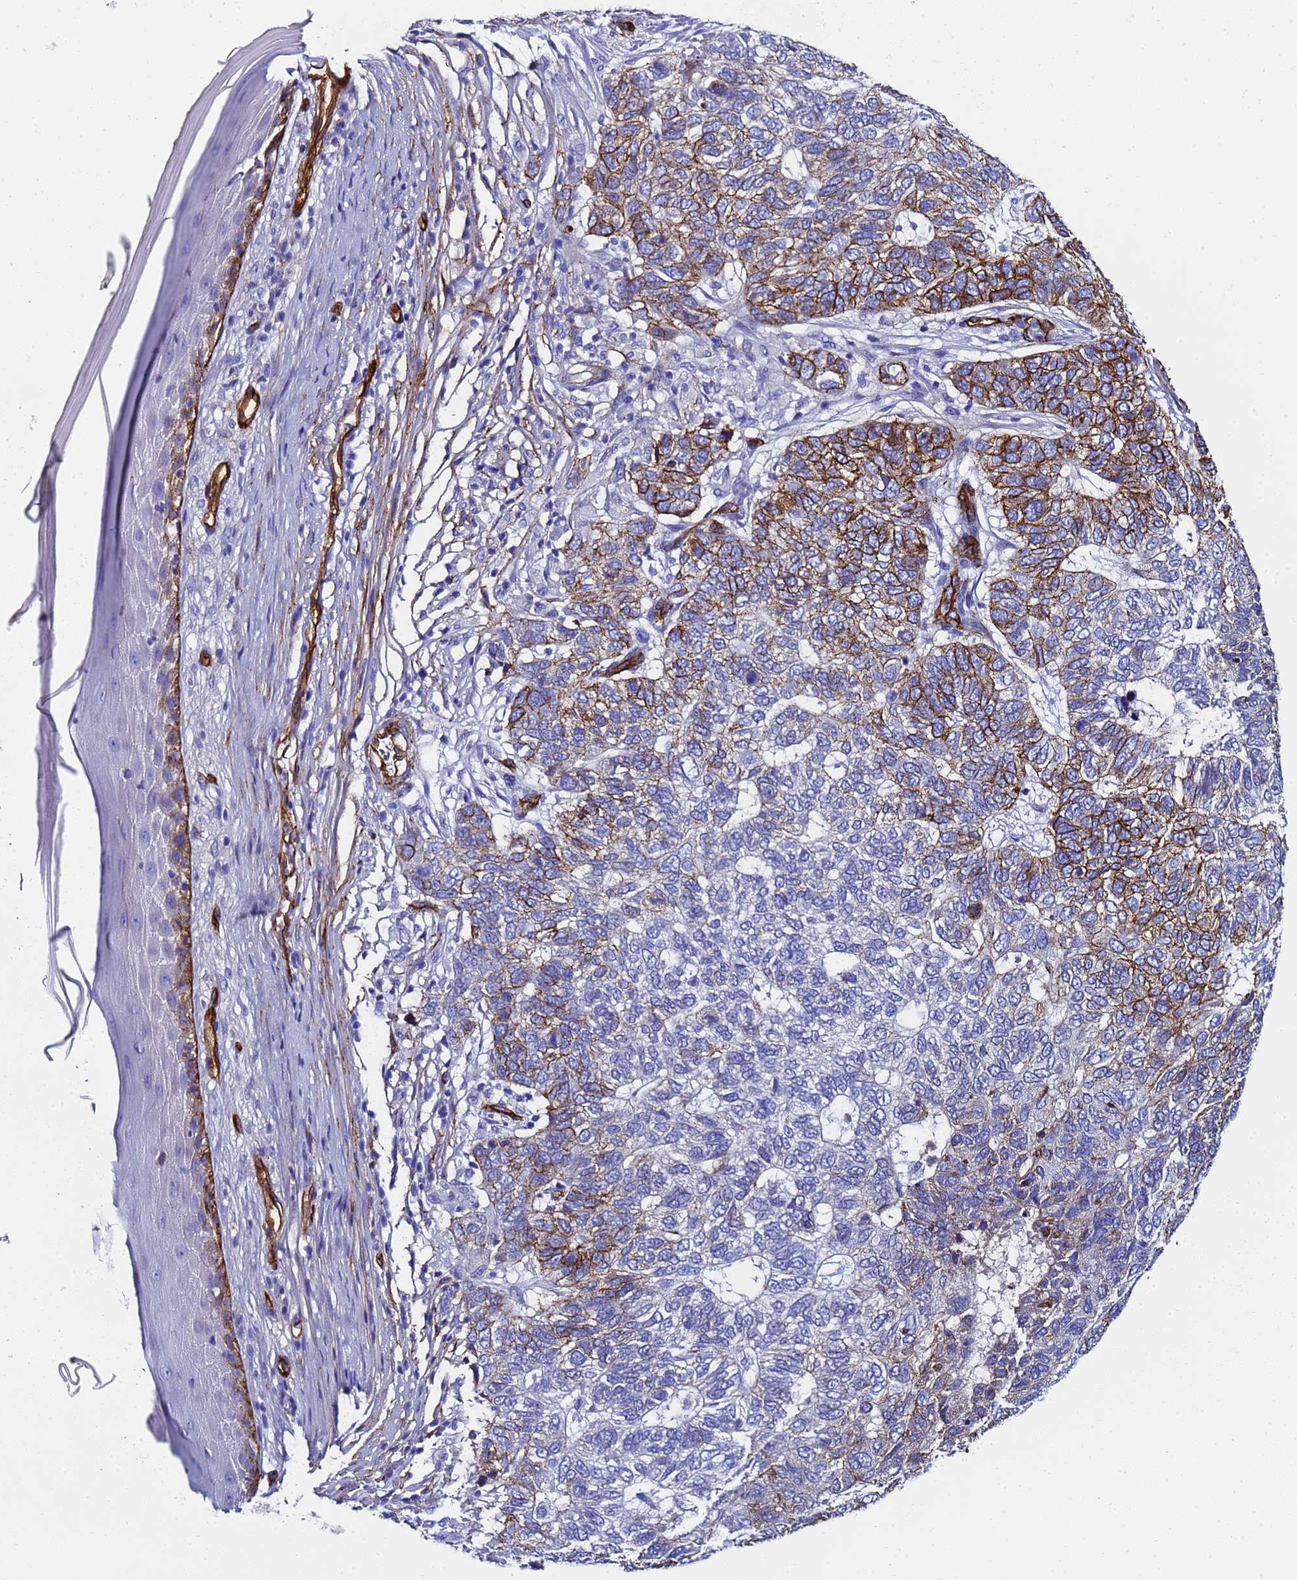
{"staining": {"intensity": "strong", "quantity": "<25%", "location": "cytoplasmic/membranous"}, "tissue": "skin cancer", "cell_type": "Tumor cells", "image_type": "cancer", "snomed": [{"axis": "morphology", "description": "Basal cell carcinoma"}, {"axis": "topography", "description": "Skin"}], "caption": "Strong cytoplasmic/membranous staining for a protein is present in about <25% of tumor cells of skin cancer (basal cell carcinoma) using IHC.", "gene": "ADIPOQ", "patient": {"sex": "female", "age": 65}}